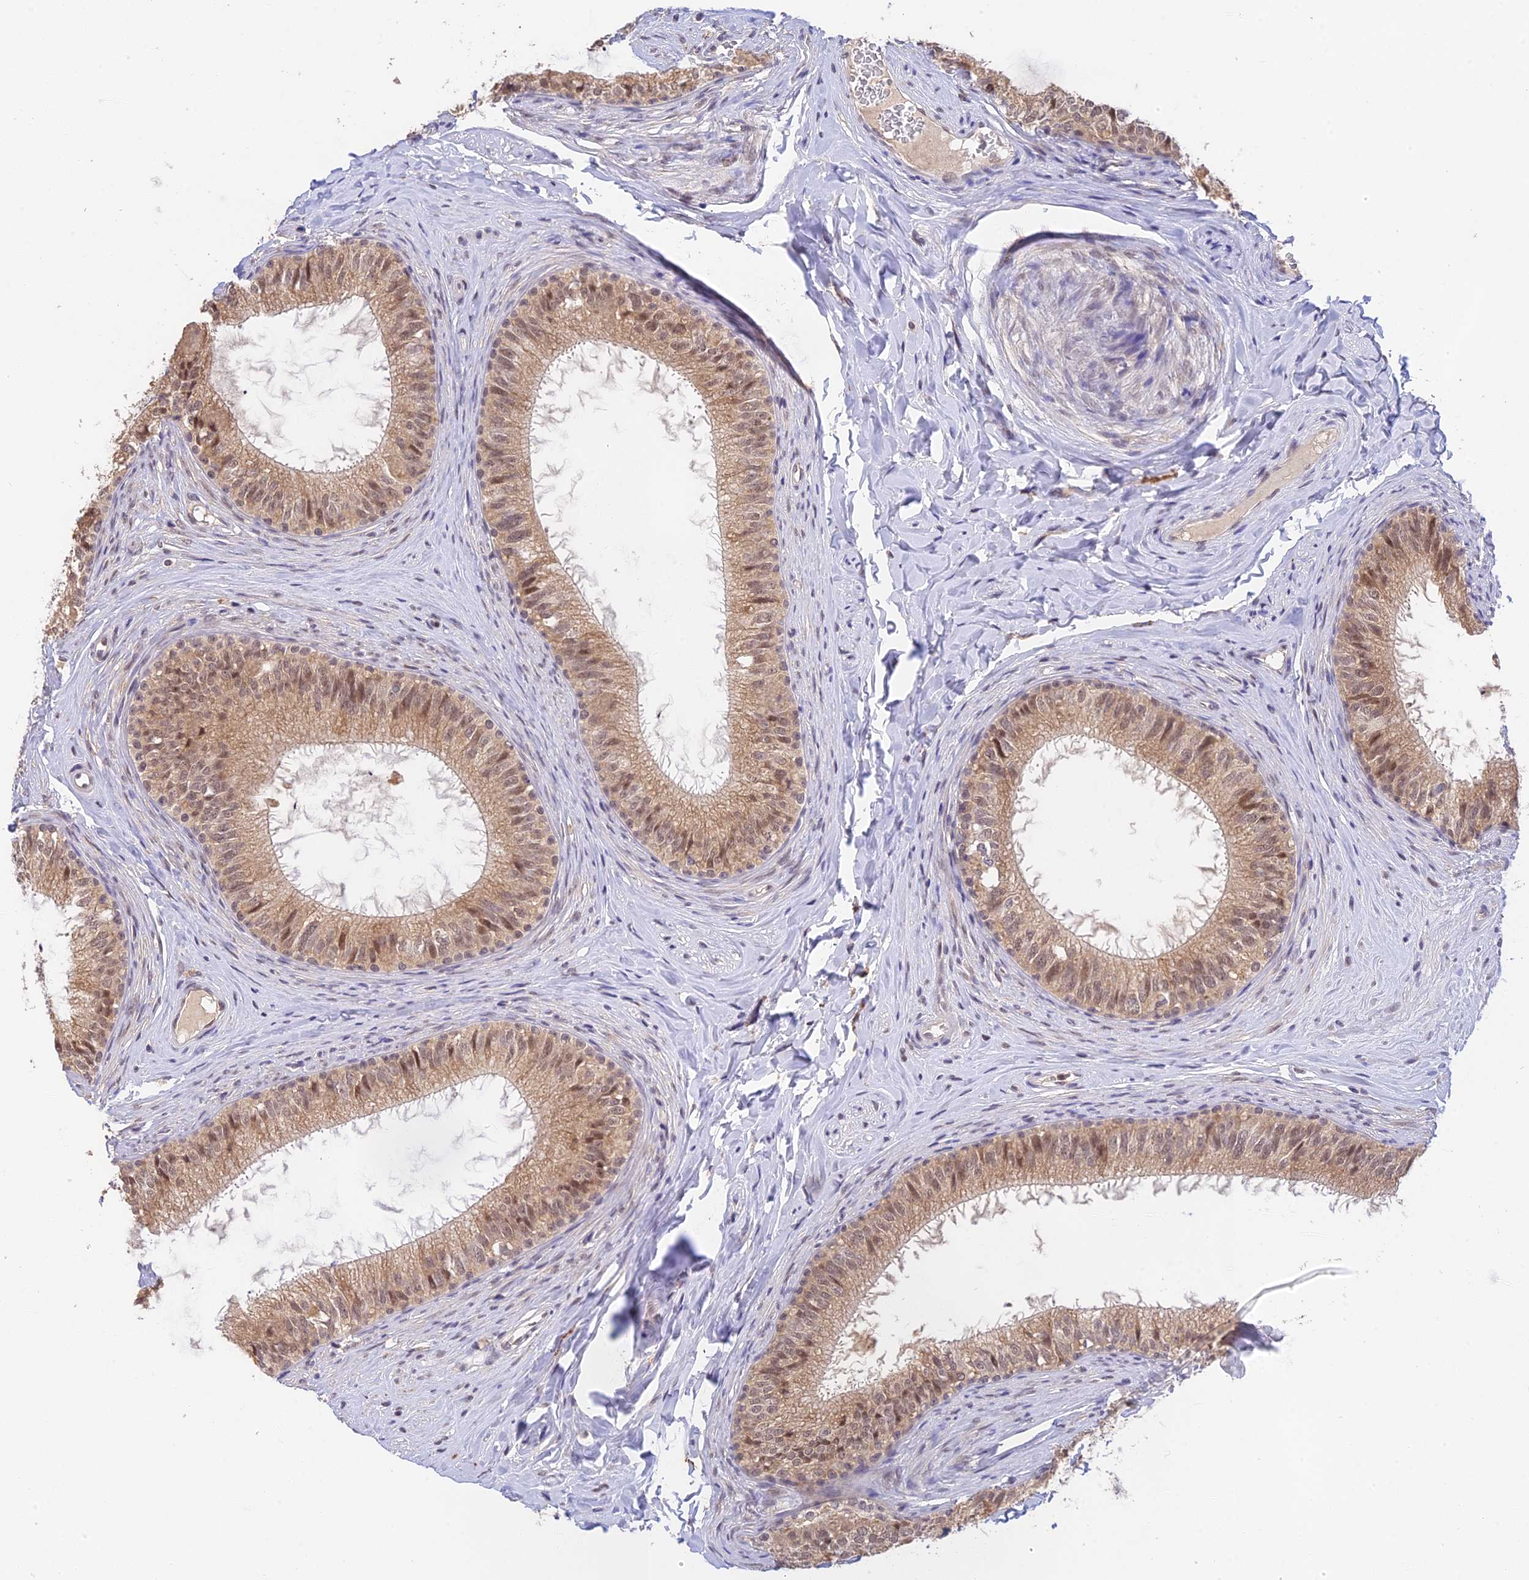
{"staining": {"intensity": "moderate", "quantity": ">75%", "location": "cytoplasmic/membranous,nuclear"}, "tissue": "epididymis", "cell_type": "Glandular cells", "image_type": "normal", "snomed": [{"axis": "morphology", "description": "Normal tissue, NOS"}, {"axis": "topography", "description": "Epididymis"}], "caption": "A micrograph of epididymis stained for a protein demonstrates moderate cytoplasmic/membranous,nuclear brown staining in glandular cells. Immunohistochemistry stains the protein in brown and the nuclei are stained blue.", "gene": "PEX16", "patient": {"sex": "male", "age": 34}}